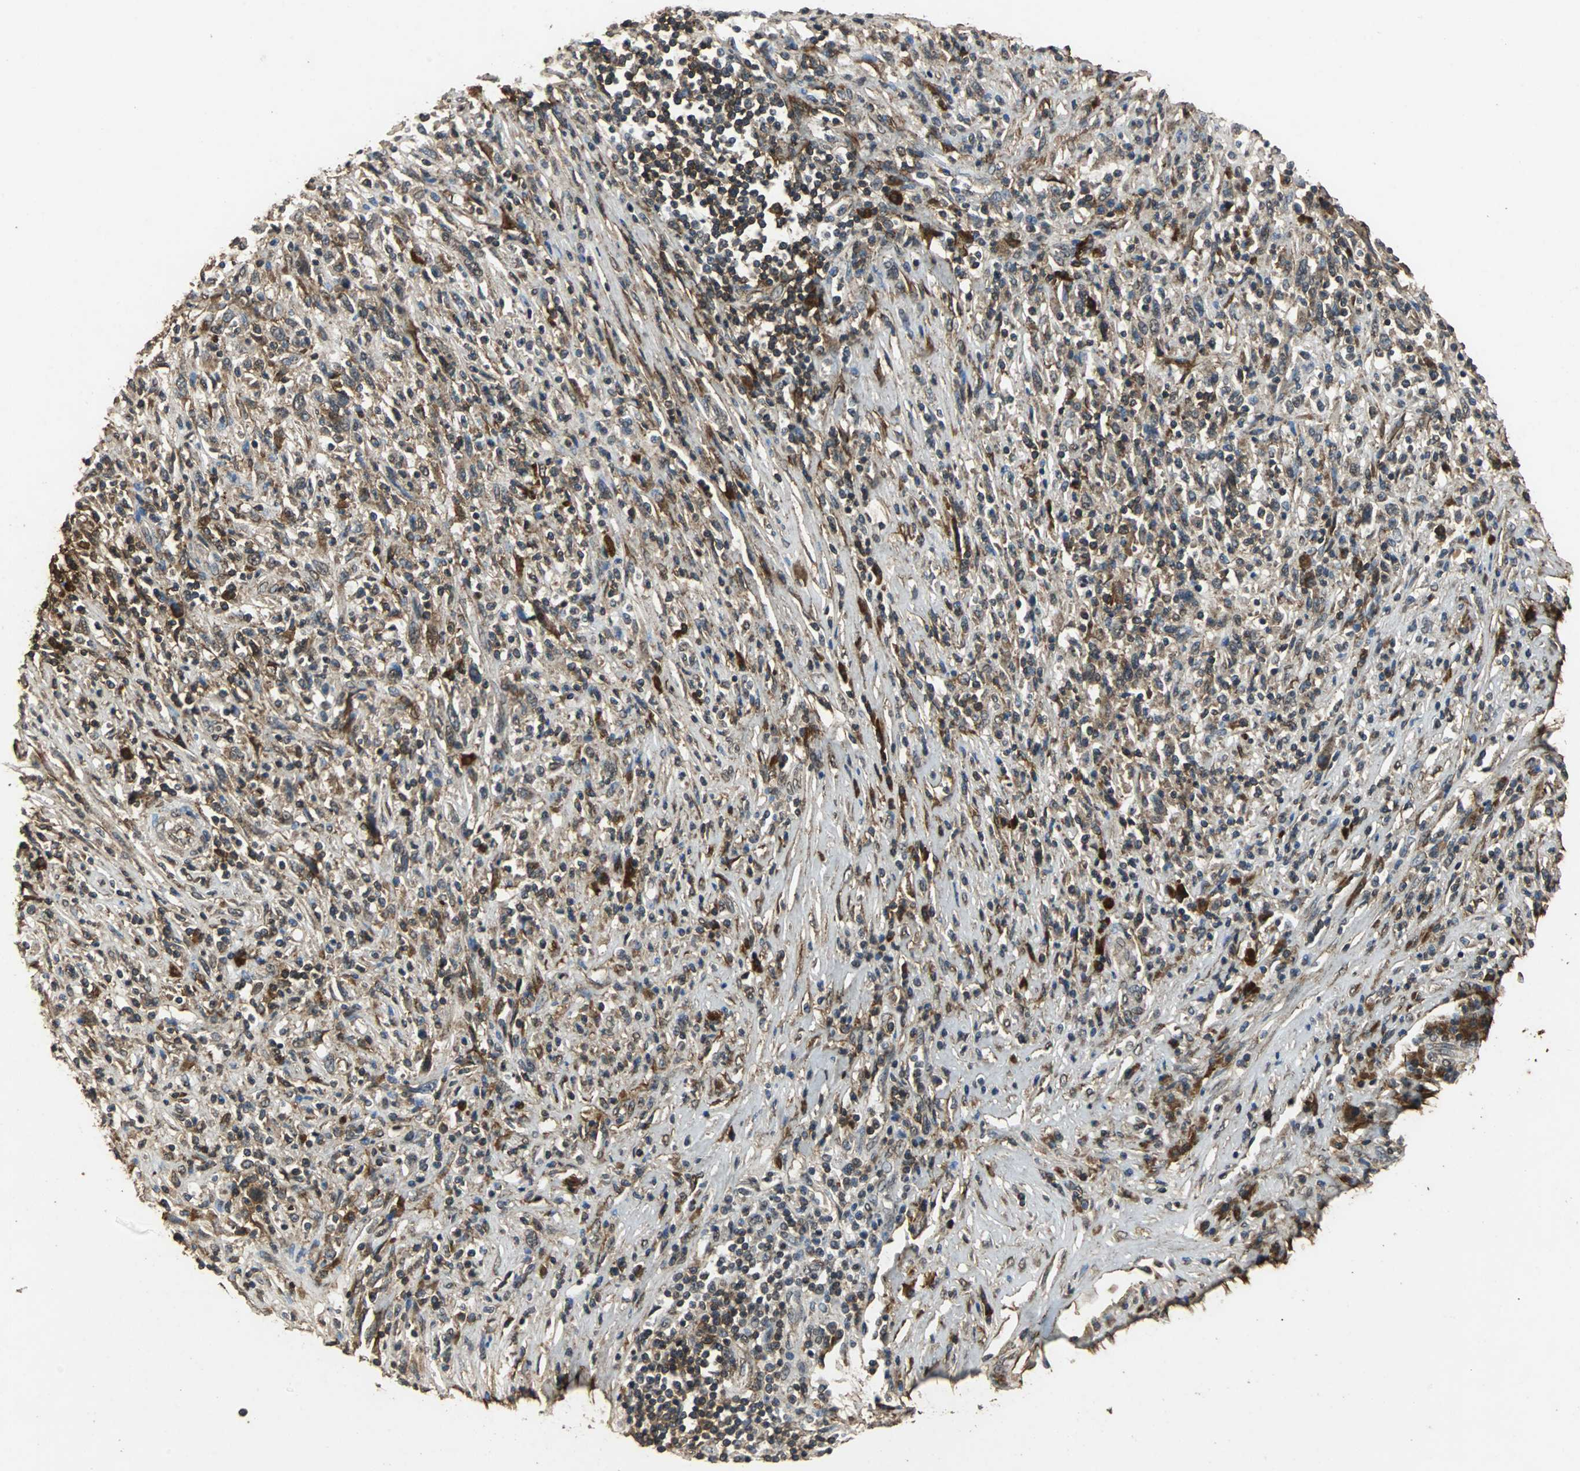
{"staining": {"intensity": "moderate", "quantity": ">75%", "location": "cytoplasmic/membranous"}, "tissue": "melanoma", "cell_type": "Tumor cells", "image_type": "cancer", "snomed": [{"axis": "morphology", "description": "Malignant melanoma, Metastatic site"}, {"axis": "topography", "description": "Lymph node"}], "caption": "Malignant melanoma (metastatic site) stained with immunohistochemistry shows moderate cytoplasmic/membranous positivity in approximately >75% of tumor cells.", "gene": "NAA10", "patient": {"sex": "male", "age": 61}}